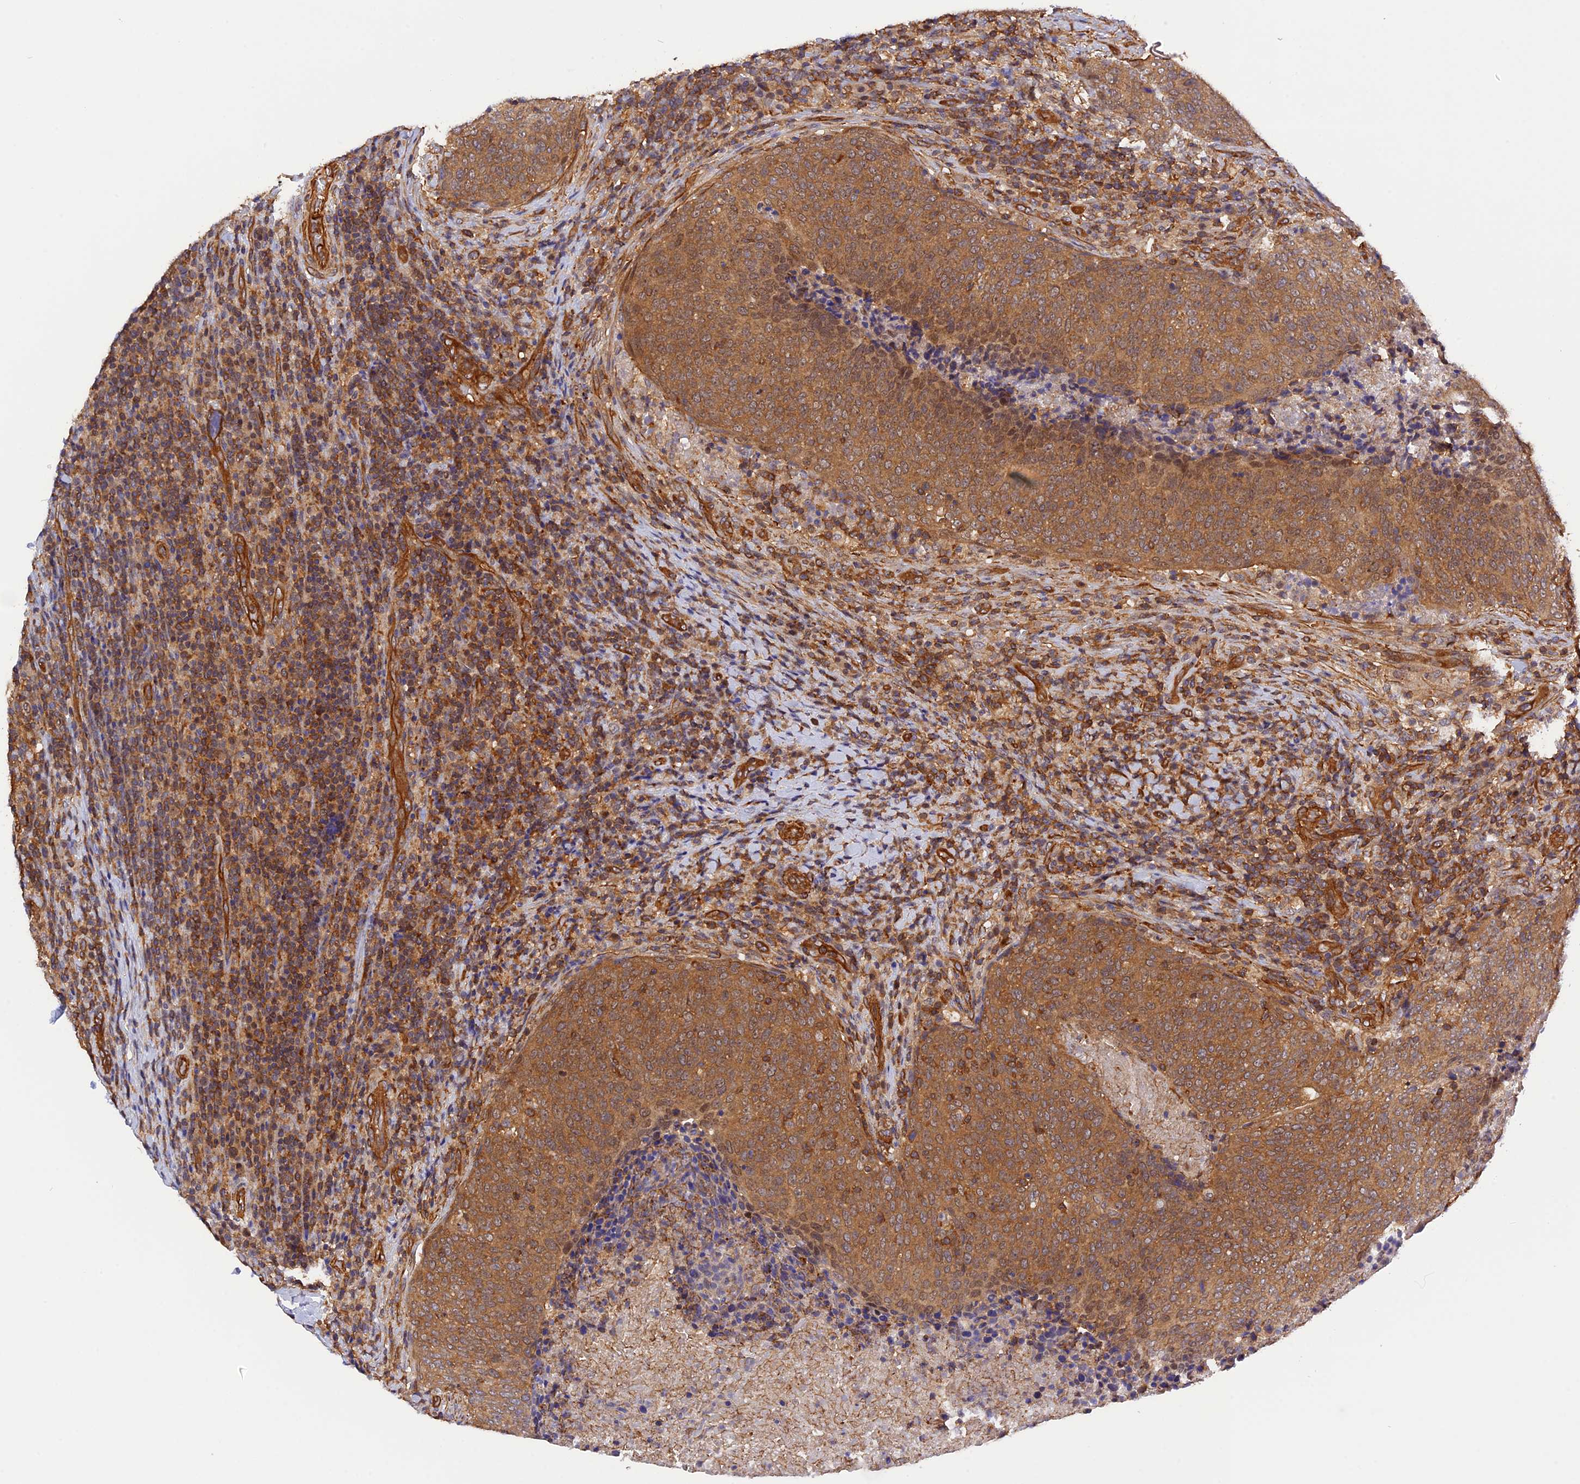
{"staining": {"intensity": "moderate", "quantity": ">75%", "location": "cytoplasmic/membranous"}, "tissue": "head and neck cancer", "cell_type": "Tumor cells", "image_type": "cancer", "snomed": [{"axis": "morphology", "description": "Squamous cell carcinoma, NOS"}, {"axis": "morphology", "description": "Squamous cell carcinoma, metastatic, NOS"}, {"axis": "topography", "description": "Lymph node"}, {"axis": "topography", "description": "Head-Neck"}], "caption": "Protein analysis of head and neck cancer (squamous cell carcinoma) tissue displays moderate cytoplasmic/membranous expression in about >75% of tumor cells. (Brightfield microscopy of DAB IHC at high magnification).", "gene": "C5orf22", "patient": {"sex": "male", "age": 62}}